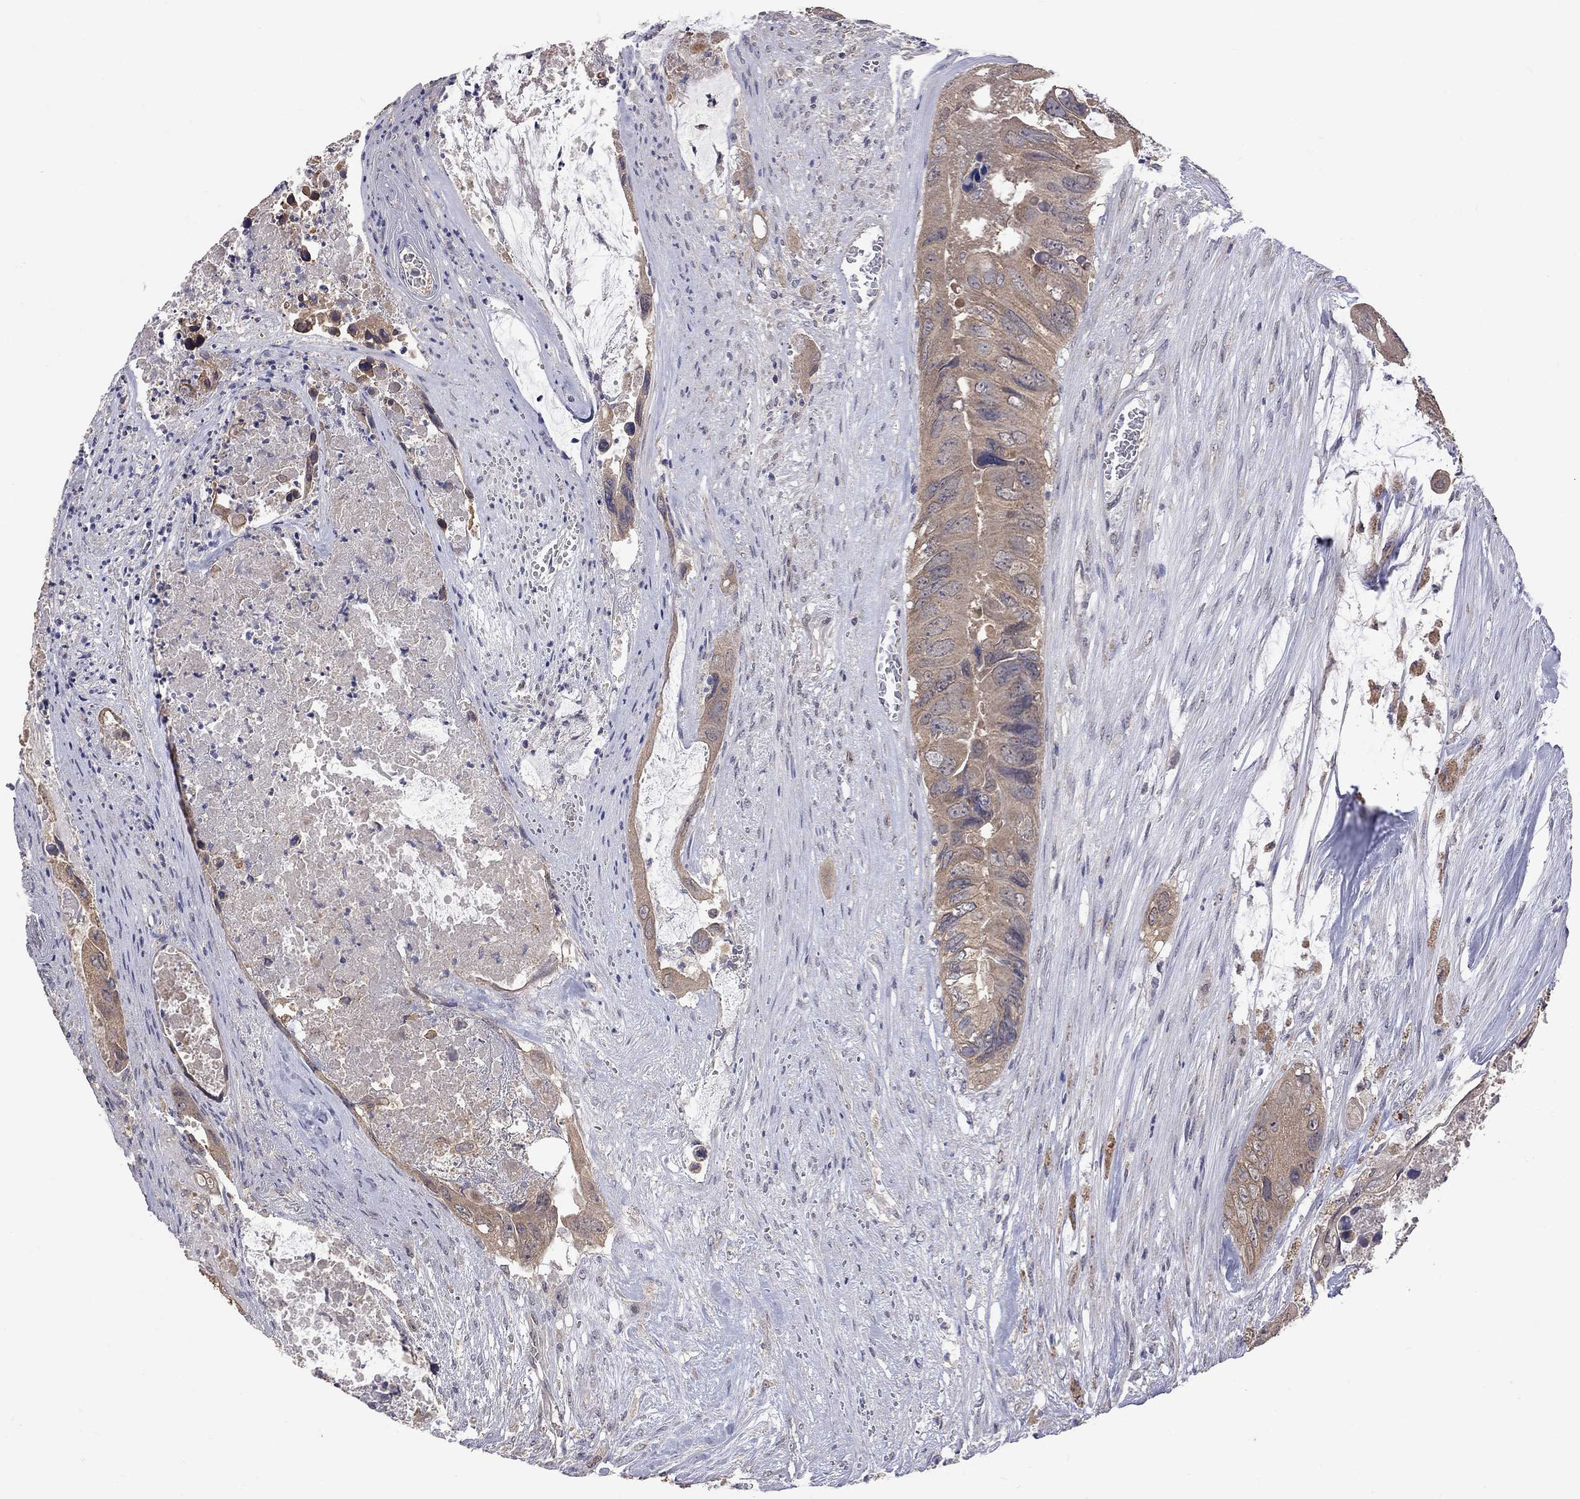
{"staining": {"intensity": "weak", "quantity": ">75%", "location": "cytoplasmic/membranous"}, "tissue": "colorectal cancer", "cell_type": "Tumor cells", "image_type": "cancer", "snomed": [{"axis": "morphology", "description": "Adenocarcinoma, NOS"}, {"axis": "topography", "description": "Rectum"}], "caption": "A high-resolution histopathology image shows IHC staining of colorectal cancer, which reveals weak cytoplasmic/membranous expression in approximately >75% of tumor cells.", "gene": "HTR6", "patient": {"sex": "male", "age": 63}}